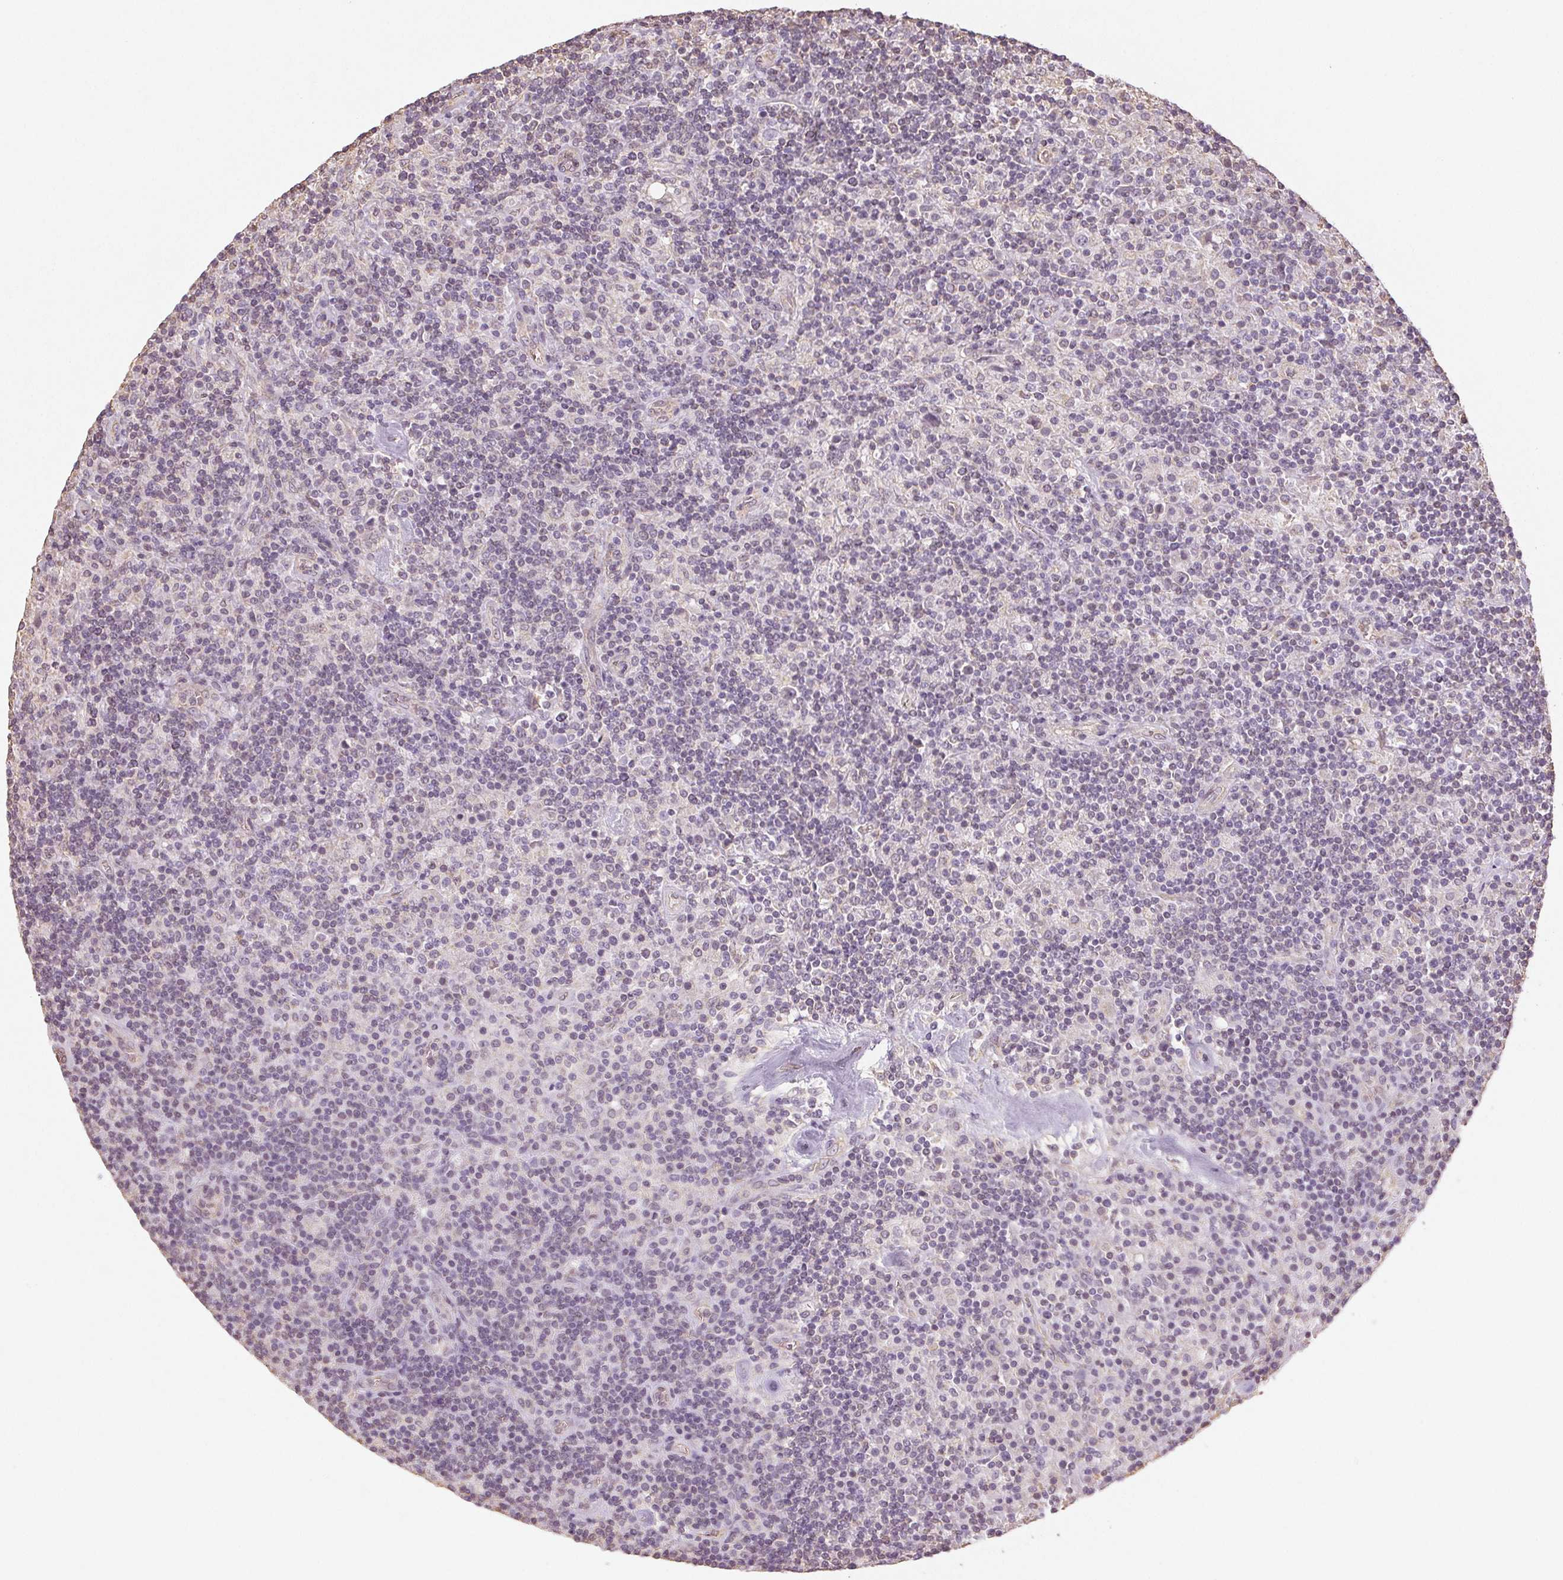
{"staining": {"intensity": "negative", "quantity": "none", "location": "none"}, "tissue": "lymphoma", "cell_type": "Tumor cells", "image_type": "cancer", "snomed": [{"axis": "morphology", "description": "Hodgkin's disease, NOS"}, {"axis": "topography", "description": "Lymph node"}], "caption": "IHC photomicrograph of lymphoma stained for a protein (brown), which reveals no expression in tumor cells.", "gene": "COL7A1", "patient": {"sex": "male", "age": 70}}